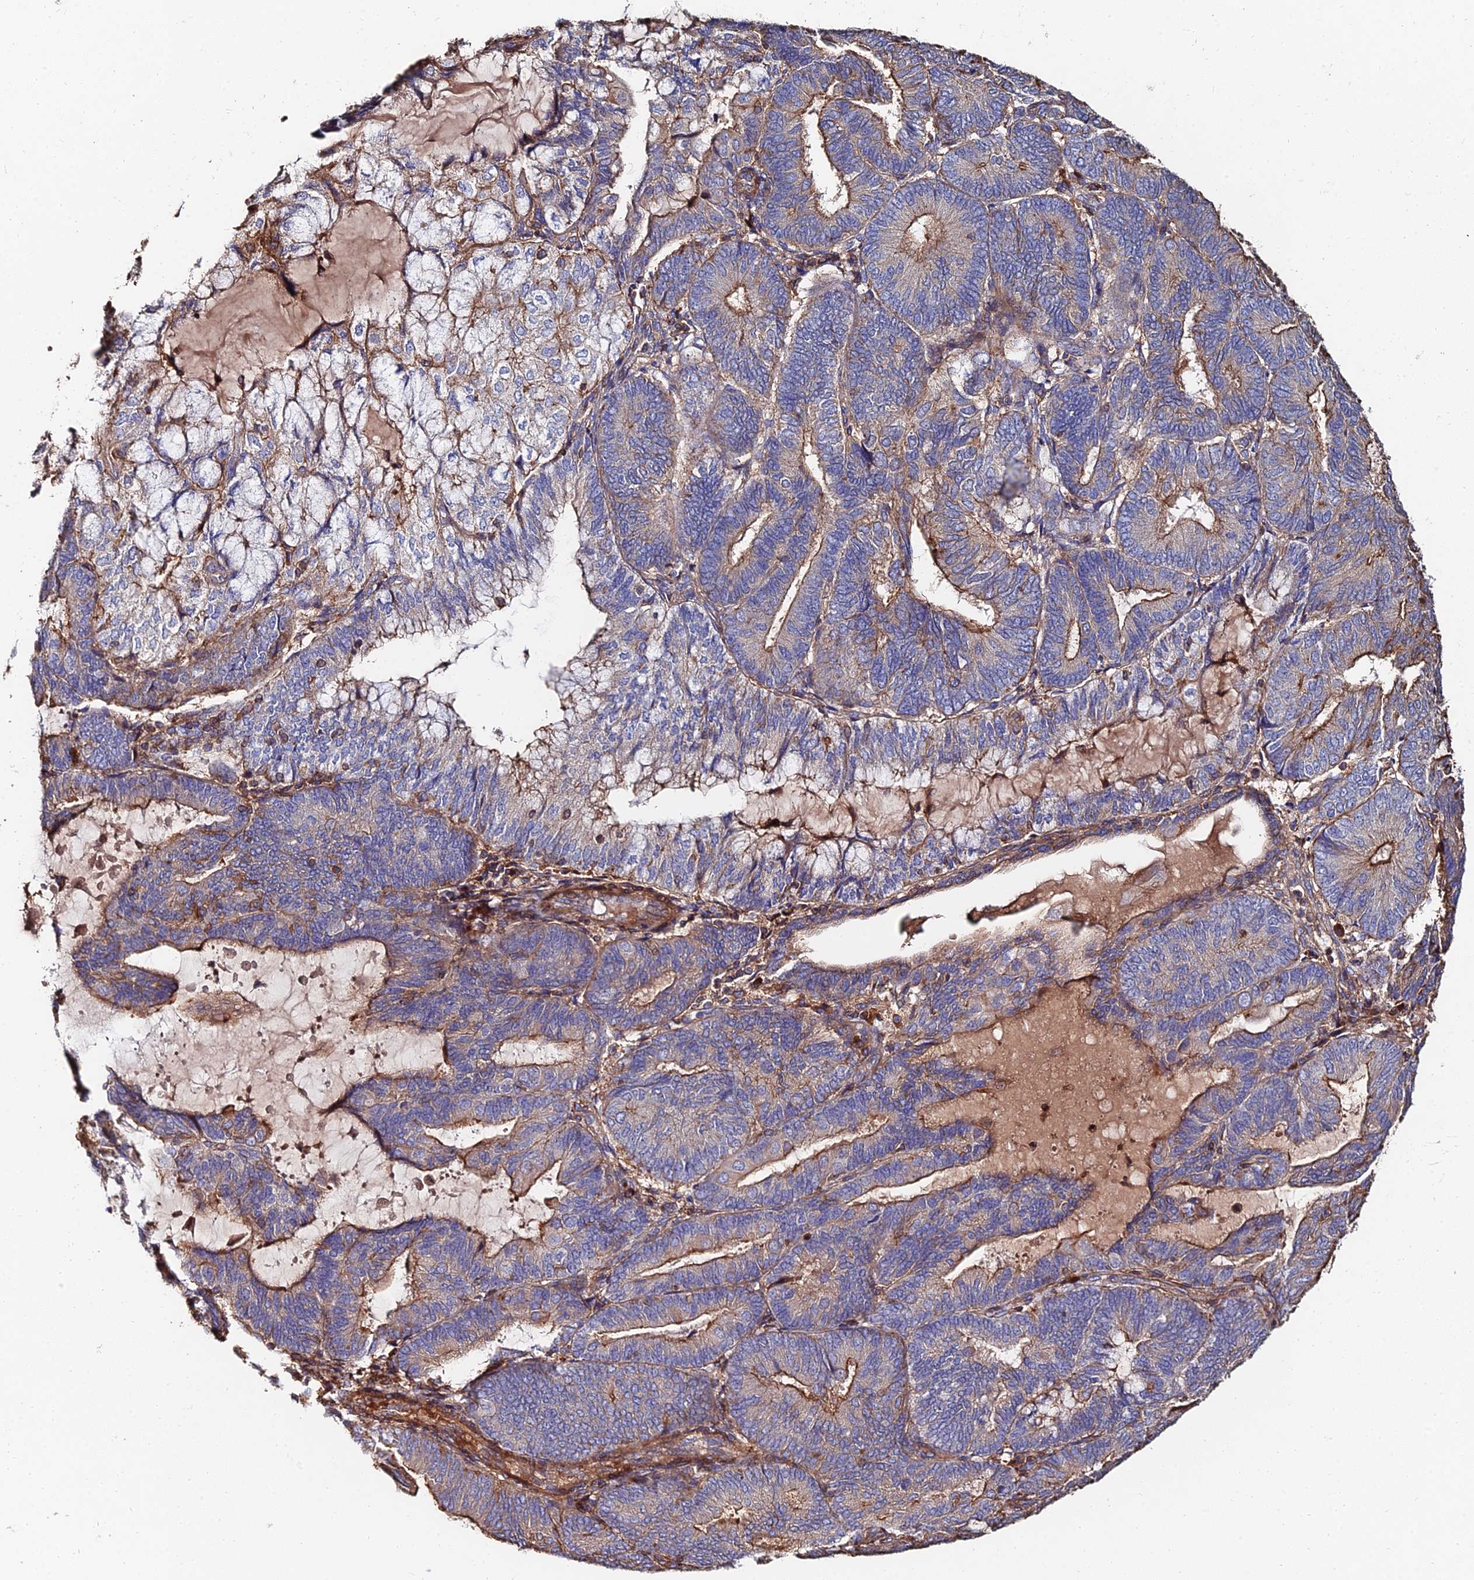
{"staining": {"intensity": "moderate", "quantity": "25%-75%", "location": "cytoplasmic/membranous"}, "tissue": "endometrial cancer", "cell_type": "Tumor cells", "image_type": "cancer", "snomed": [{"axis": "morphology", "description": "Adenocarcinoma, NOS"}, {"axis": "topography", "description": "Endometrium"}], "caption": "Immunohistochemical staining of human adenocarcinoma (endometrial) reveals moderate cytoplasmic/membranous protein expression in approximately 25%-75% of tumor cells. (Brightfield microscopy of DAB IHC at high magnification).", "gene": "EXT1", "patient": {"sex": "female", "age": 81}}